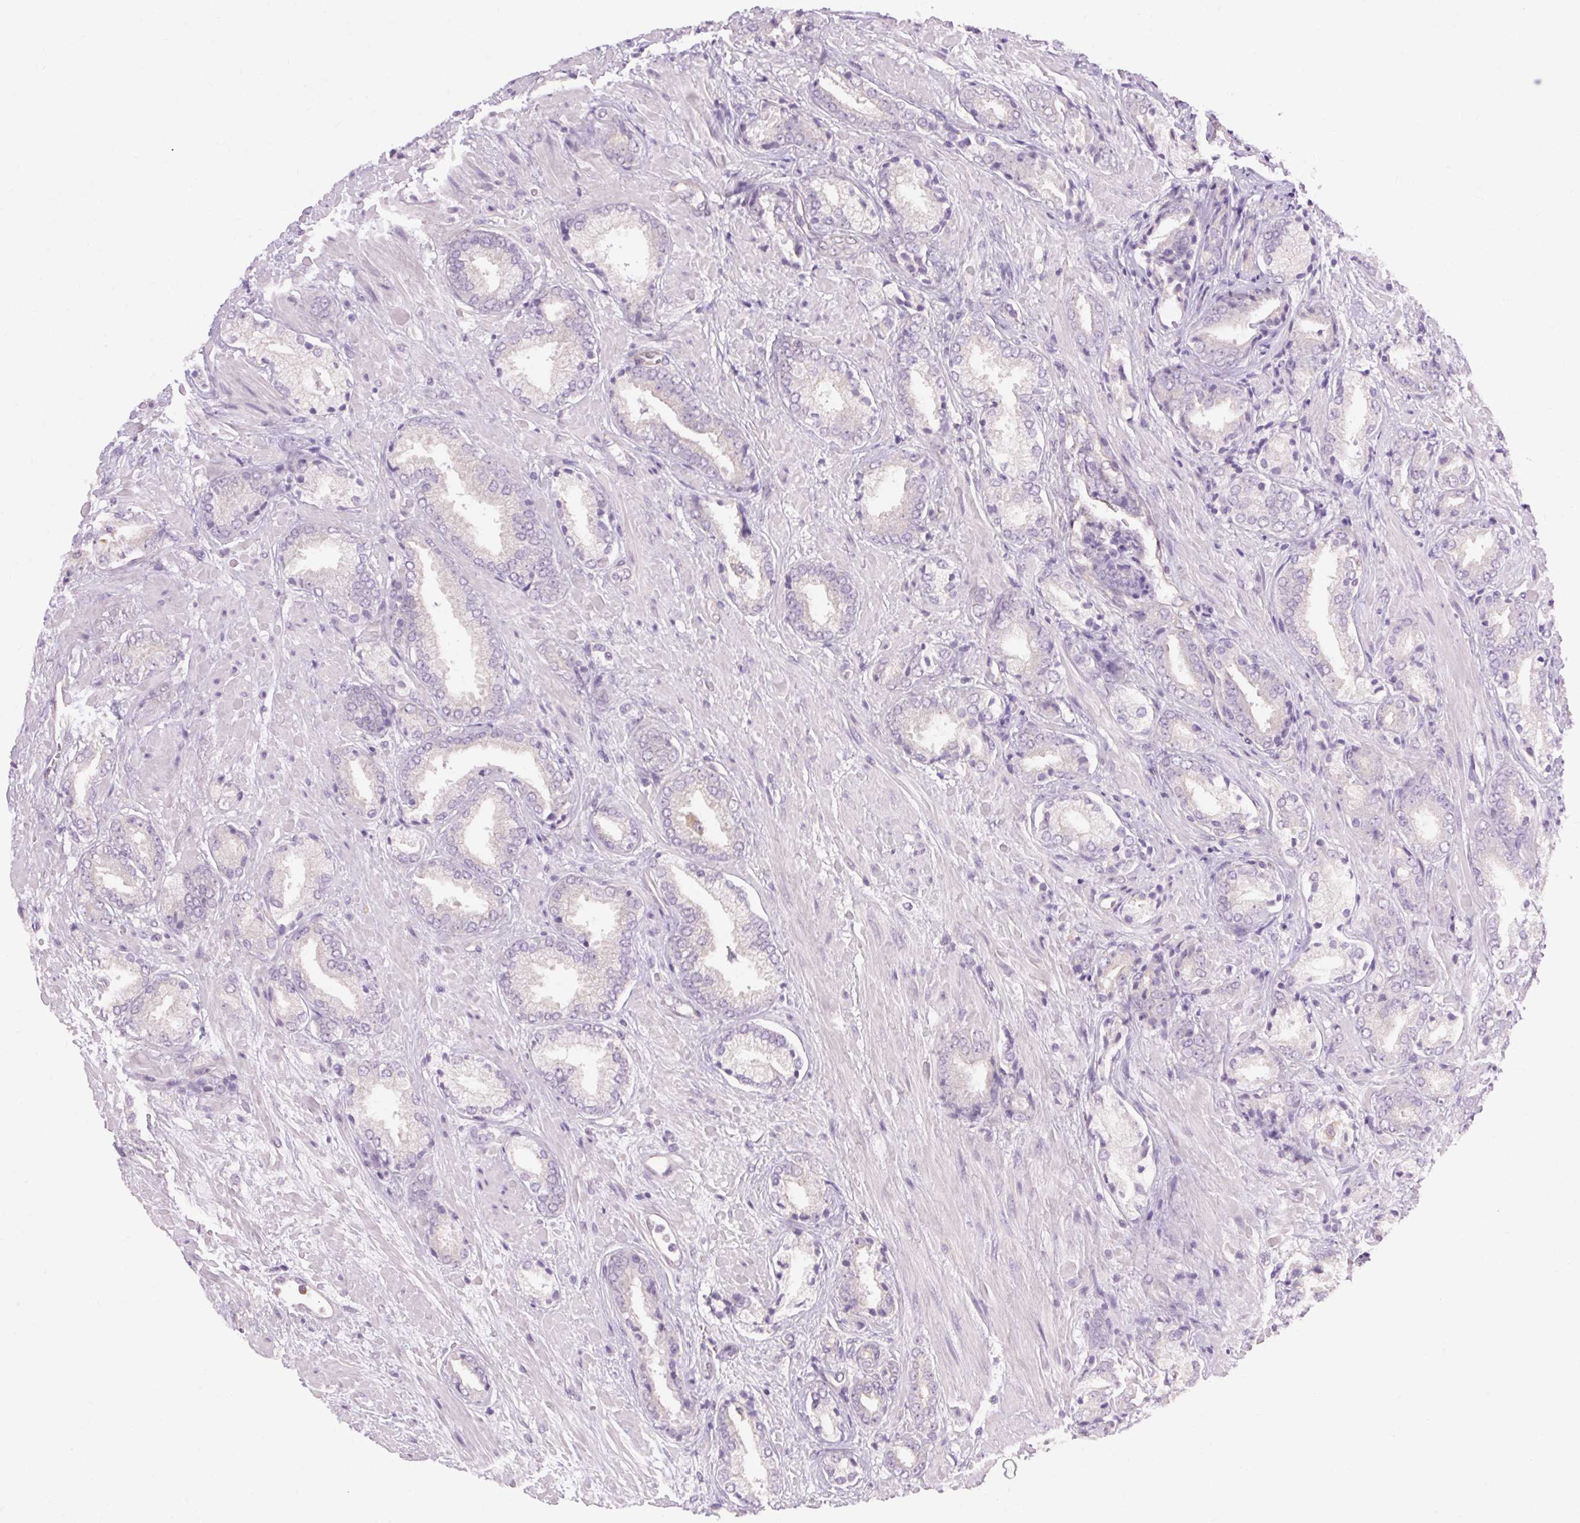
{"staining": {"intensity": "negative", "quantity": "none", "location": "none"}, "tissue": "prostate cancer", "cell_type": "Tumor cells", "image_type": "cancer", "snomed": [{"axis": "morphology", "description": "Adenocarcinoma, High grade"}, {"axis": "topography", "description": "Prostate"}], "caption": "Image shows no protein positivity in tumor cells of prostate cancer (high-grade adenocarcinoma) tissue.", "gene": "TM6SF1", "patient": {"sex": "male", "age": 56}}